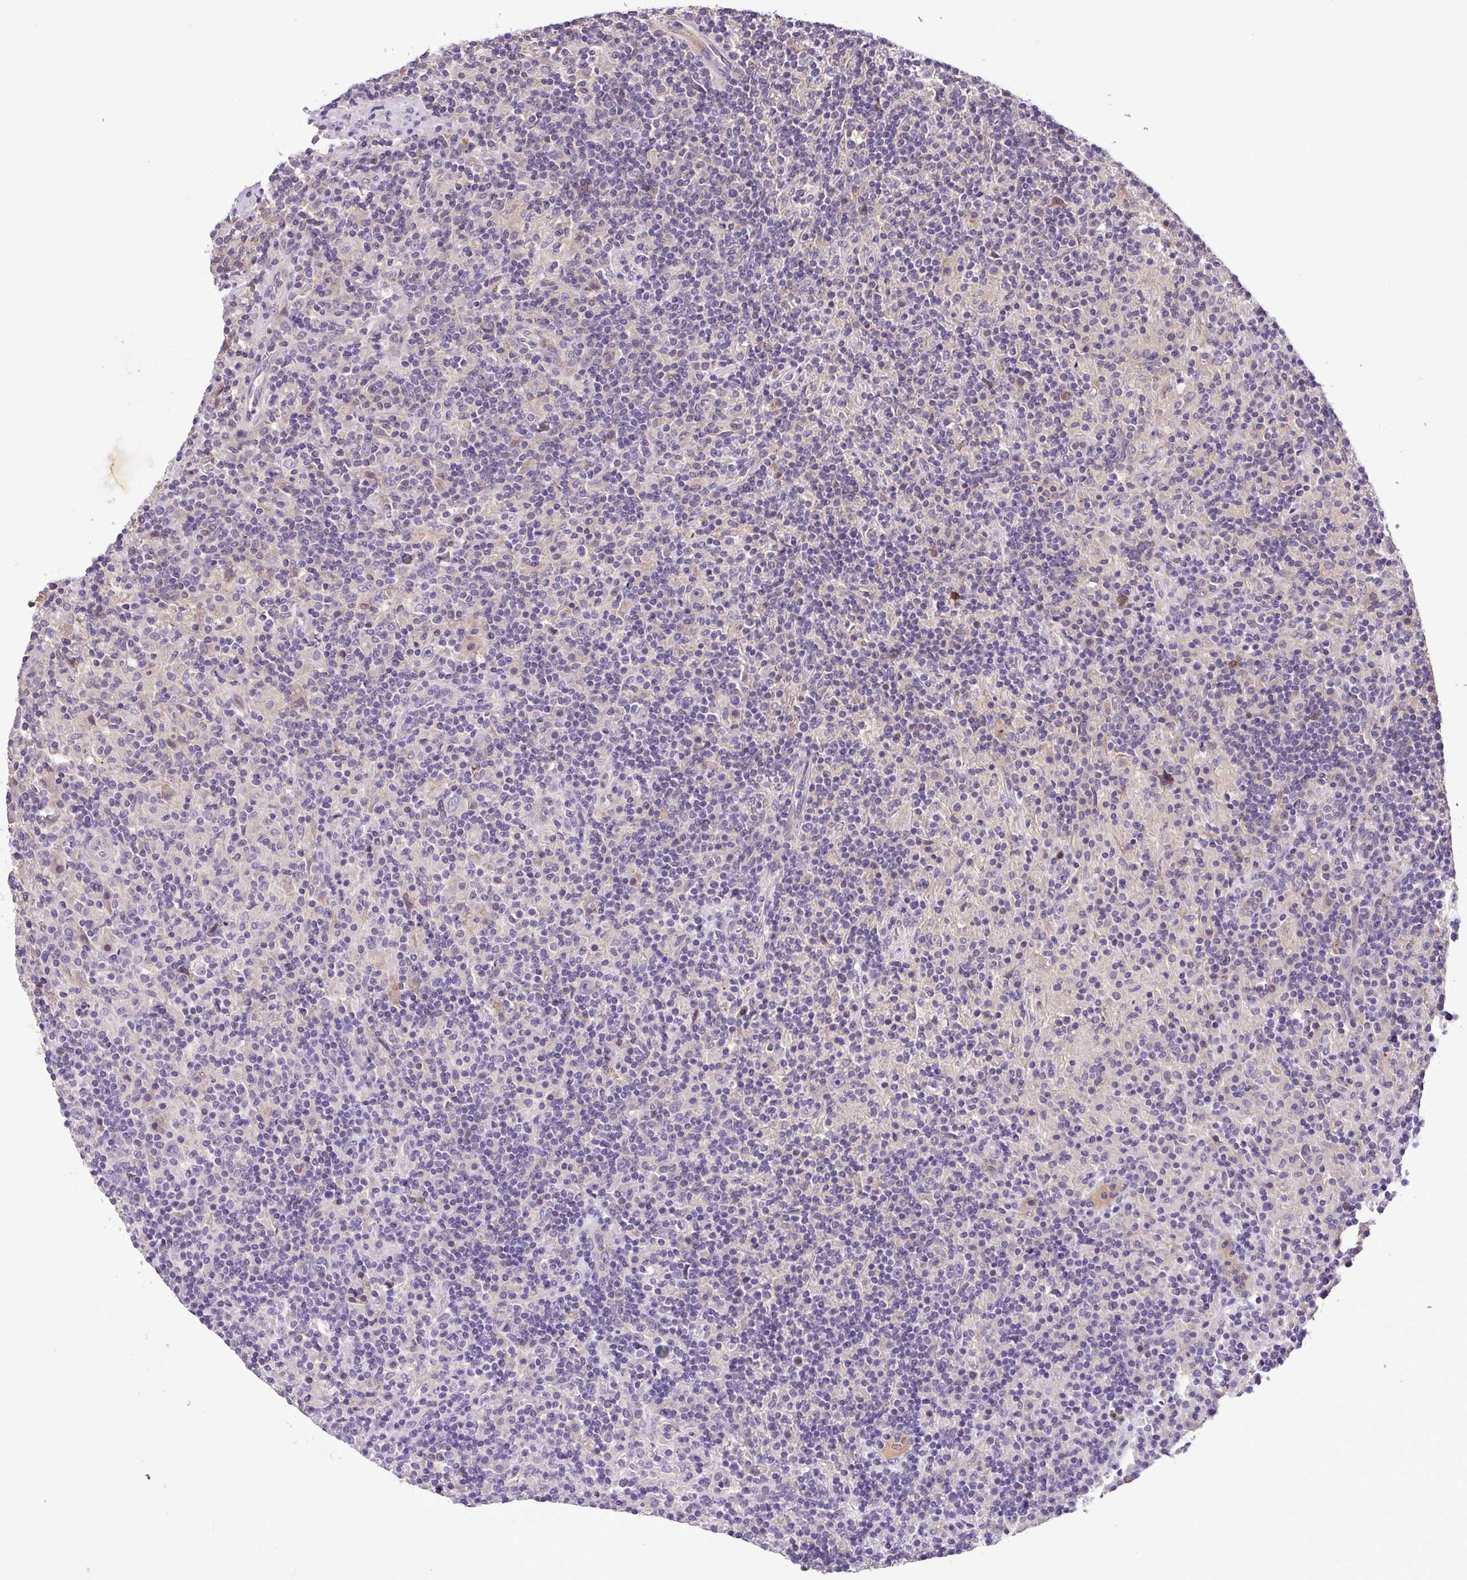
{"staining": {"intensity": "negative", "quantity": "none", "location": "none"}, "tissue": "lymphoma", "cell_type": "Tumor cells", "image_type": "cancer", "snomed": [{"axis": "morphology", "description": "Hodgkin's disease, NOS"}, {"axis": "topography", "description": "Lymph node"}], "caption": "IHC image of lymphoma stained for a protein (brown), which reveals no positivity in tumor cells. (DAB (3,3'-diaminobenzidine) immunohistochemistry visualized using brightfield microscopy, high magnification).", "gene": "ZNF266", "patient": {"sex": "male", "age": 70}}